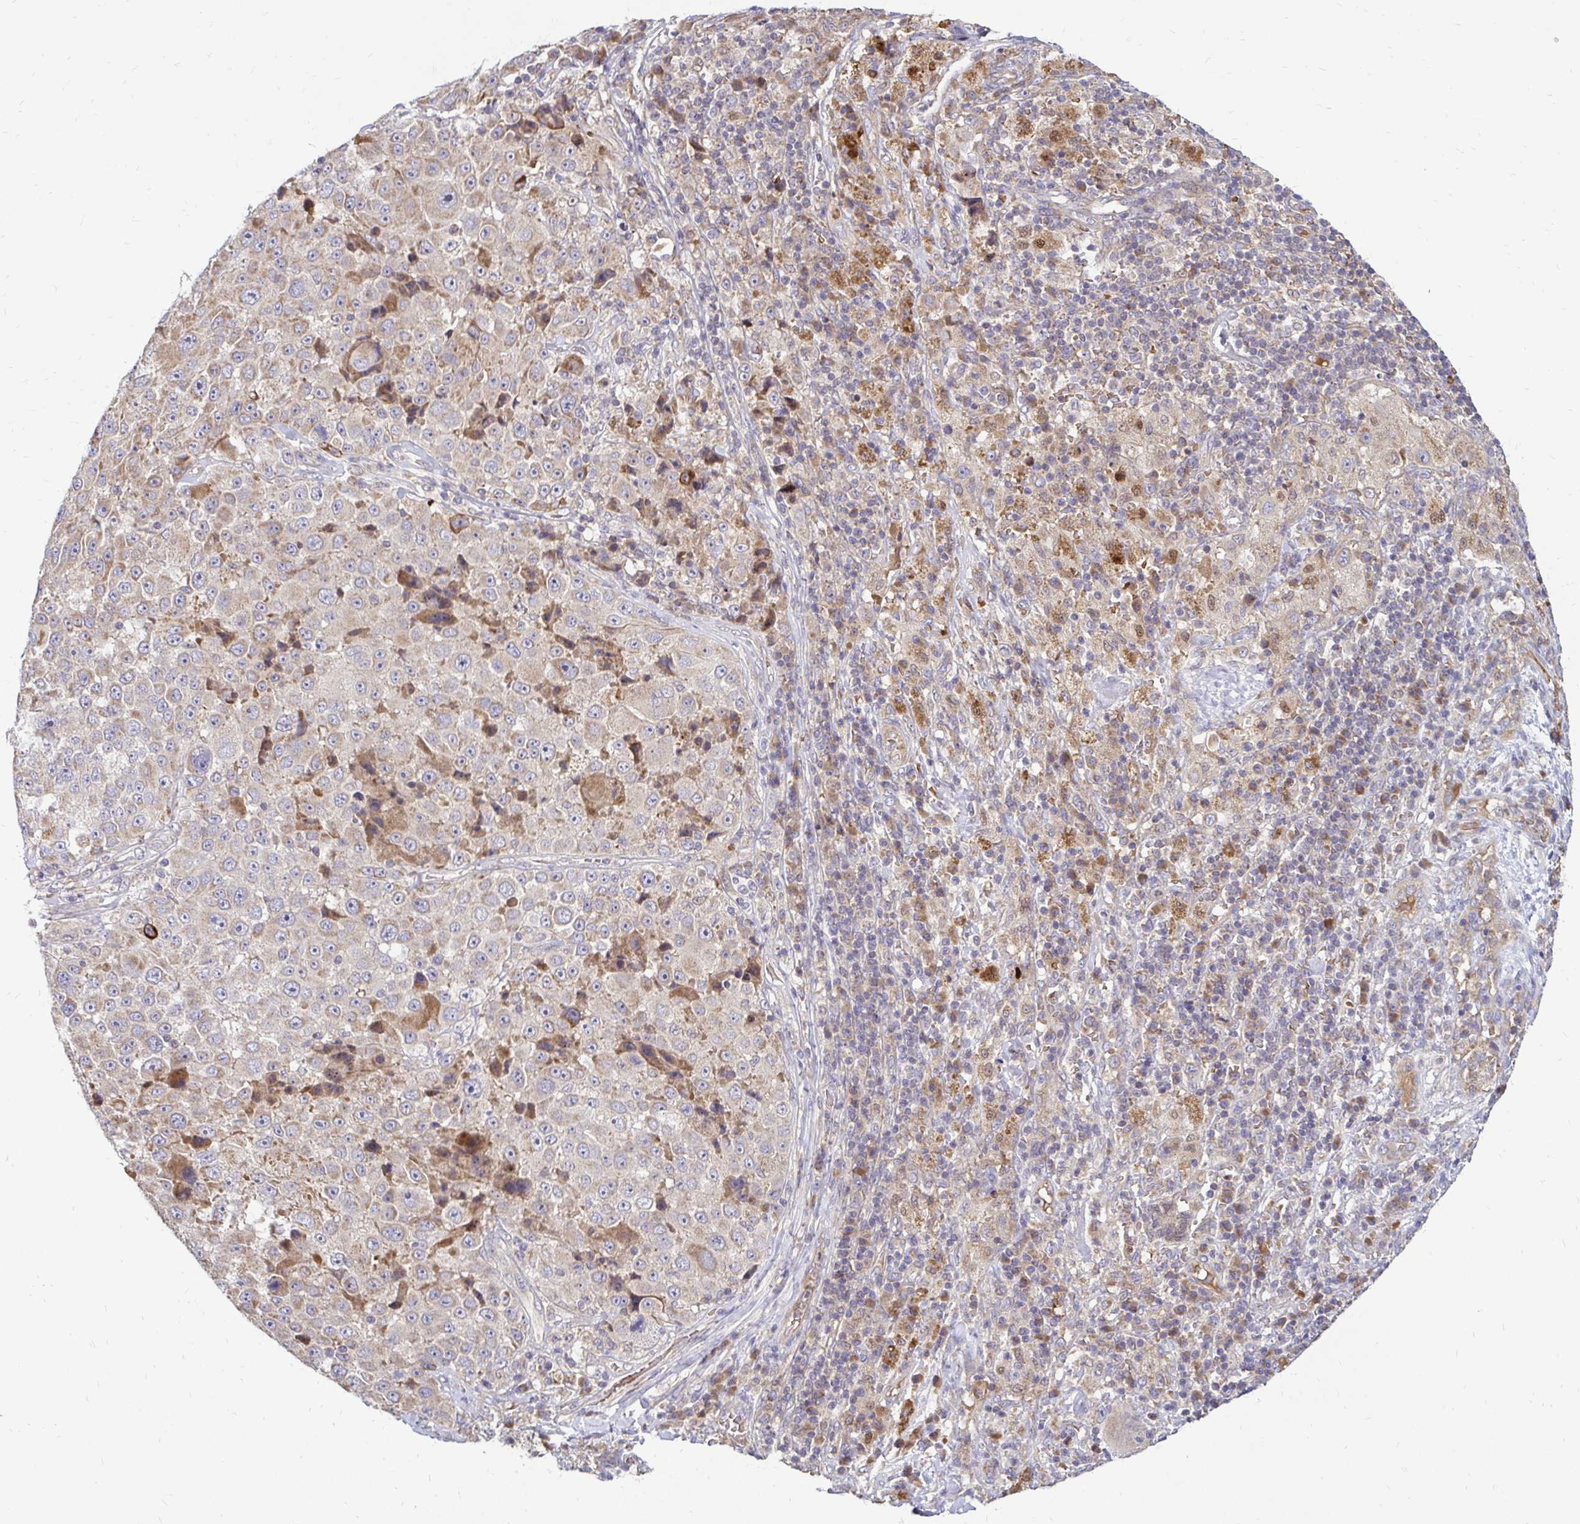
{"staining": {"intensity": "moderate", "quantity": "<25%", "location": "cytoplasmic/membranous"}, "tissue": "melanoma", "cell_type": "Tumor cells", "image_type": "cancer", "snomed": [{"axis": "morphology", "description": "Malignant melanoma, Metastatic site"}, {"axis": "topography", "description": "Lymph node"}], "caption": "DAB (3,3'-diaminobenzidine) immunohistochemical staining of human malignant melanoma (metastatic site) demonstrates moderate cytoplasmic/membranous protein staining in approximately <25% of tumor cells.", "gene": "ARHGEF37", "patient": {"sex": "male", "age": 62}}